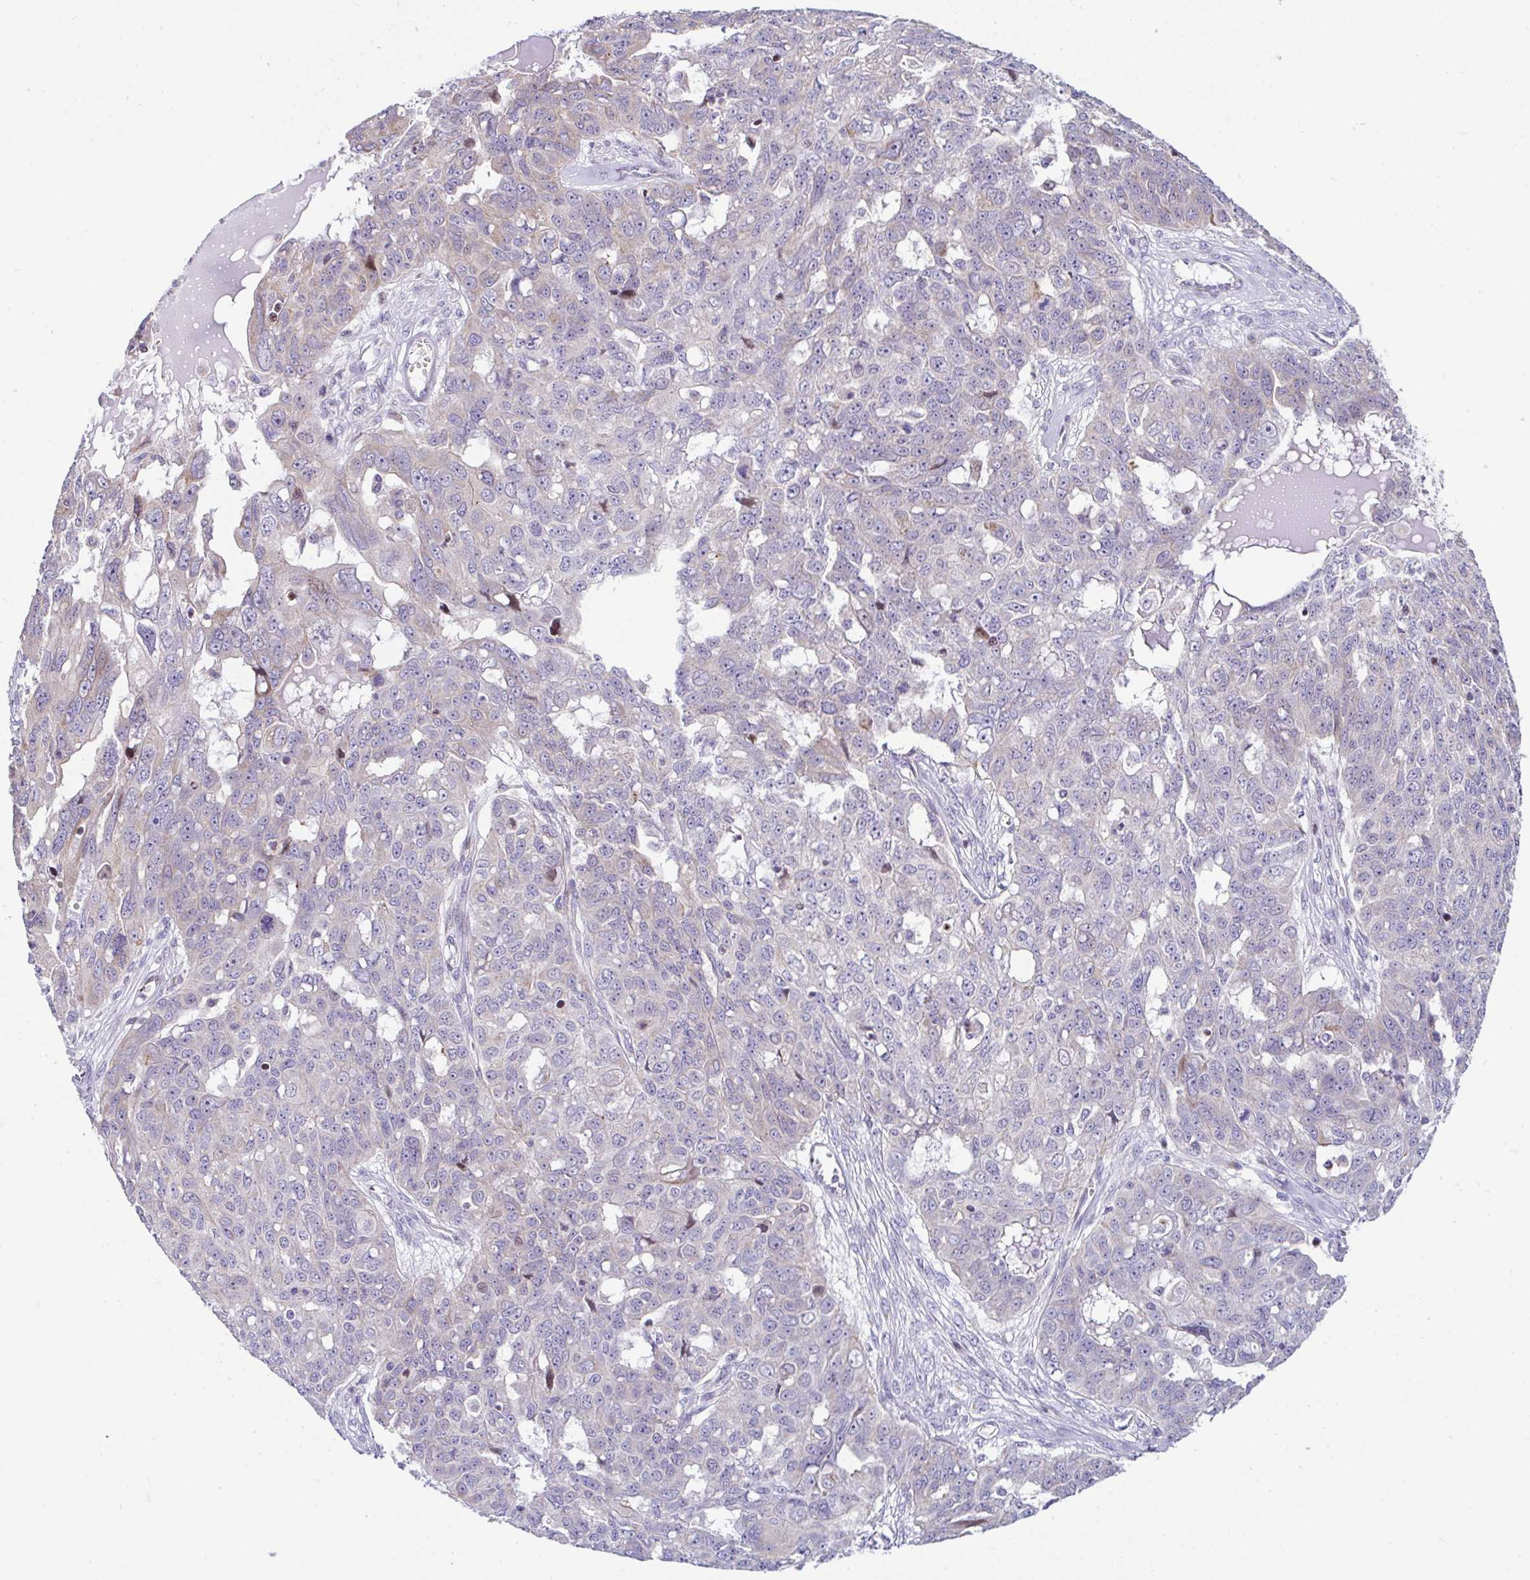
{"staining": {"intensity": "weak", "quantity": "<25%", "location": "cytoplasmic/membranous"}, "tissue": "ovarian cancer", "cell_type": "Tumor cells", "image_type": "cancer", "snomed": [{"axis": "morphology", "description": "Carcinoma, endometroid"}, {"axis": "topography", "description": "Ovary"}], "caption": "Endometroid carcinoma (ovarian) was stained to show a protein in brown. There is no significant positivity in tumor cells.", "gene": "FIGNL1", "patient": {"sex": "female", "age": 70}}